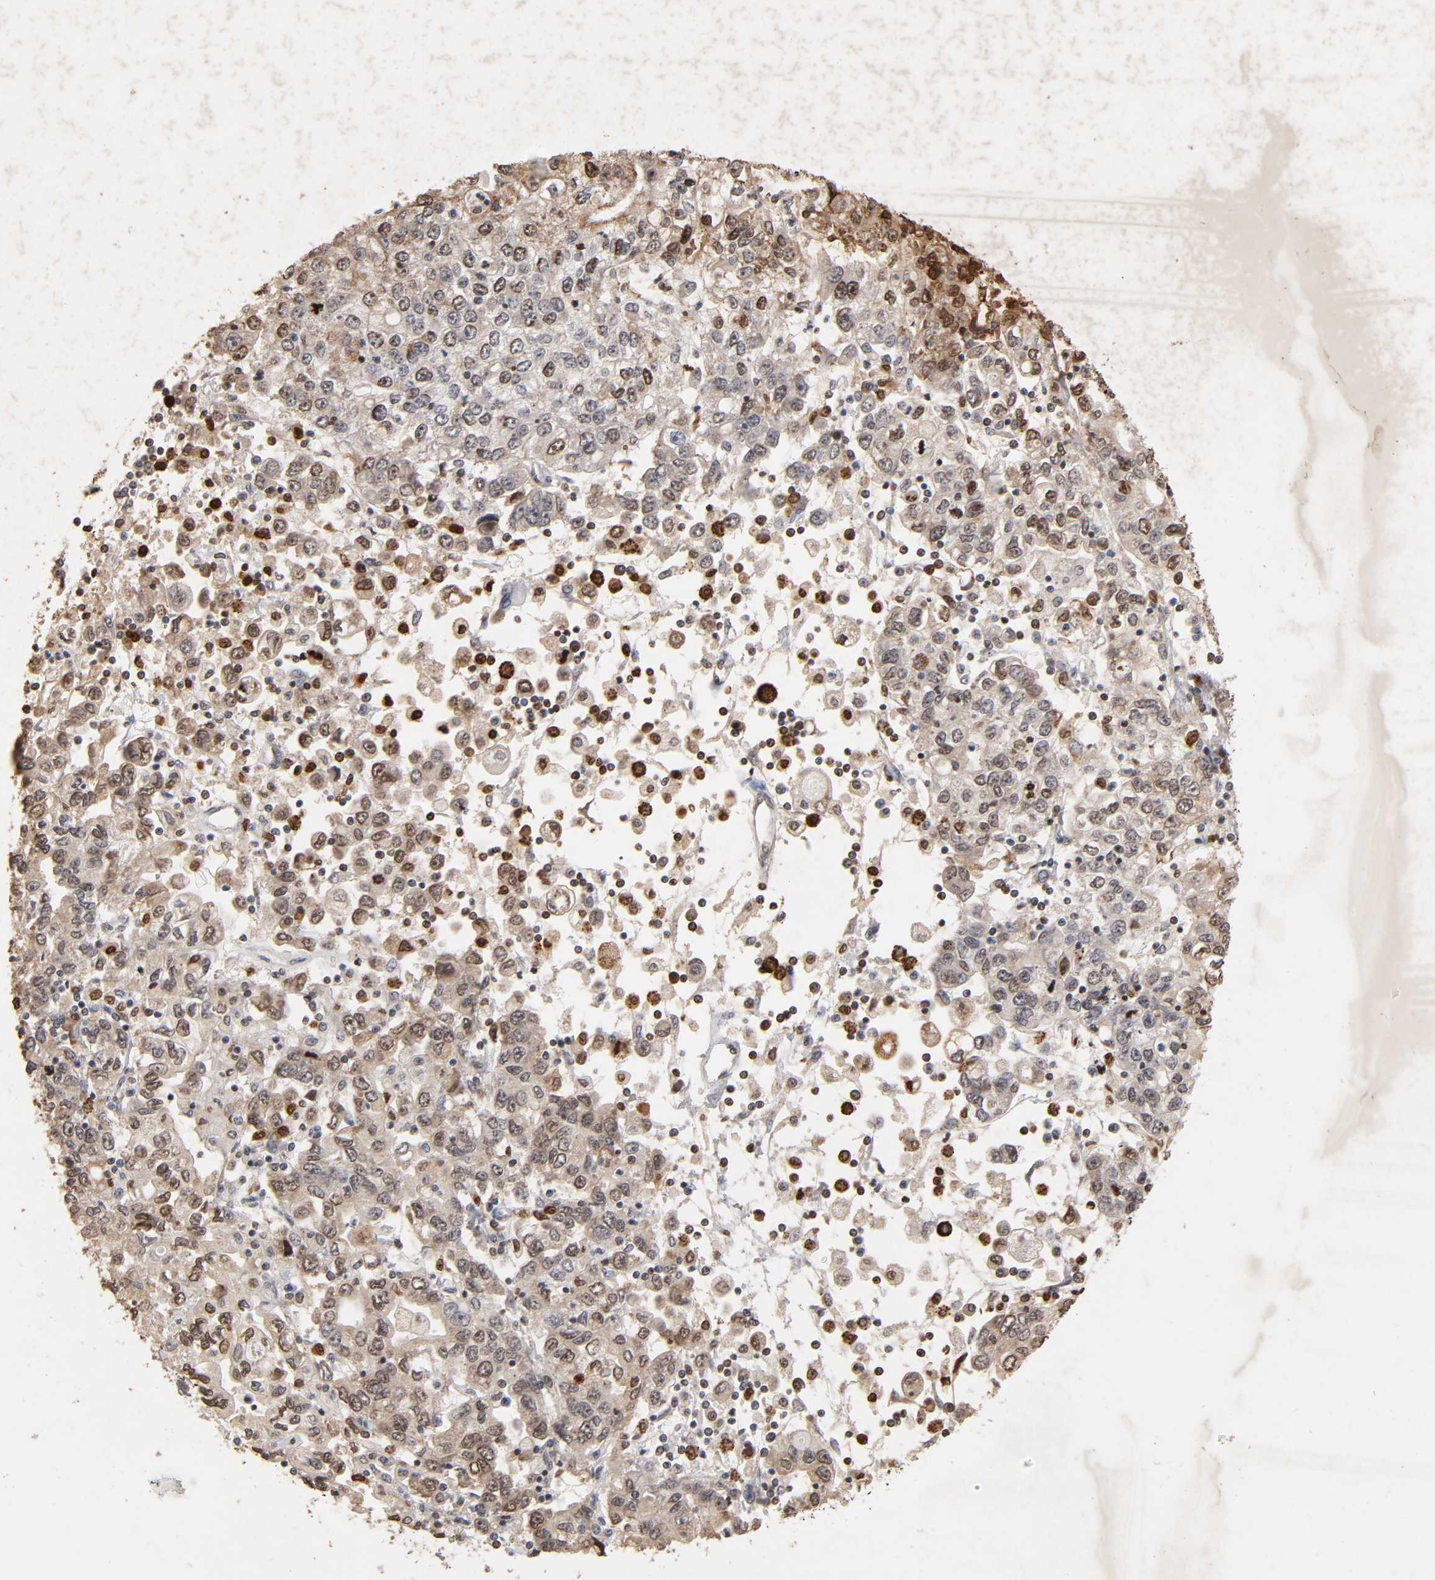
{"staining": {"intensity": "moderate", "quantity": ">75%", "location": "cytoplasmic/membranous"}, "tissue": "stomach cancer", "cell_type": "Tumor cells", "image_type": "cancer", "snomed": [{"axis": "morphology", "description": "Adenocarcinoma, NOS"}, {"axis": "topography", "description": "Stomach, lower"}], "caption": "The immunohistochemical stain shows moderate cytoplasmic/membranous expression in tumor cells of stomach adenocarcinoma tissue. The protein of interest is stained brown, and the nuclei are stained in blue (DAB IHC with brightfield microscopy, high magnification).", "gene": "CYCS", "patient": {"sex": "female", "age": 72}}